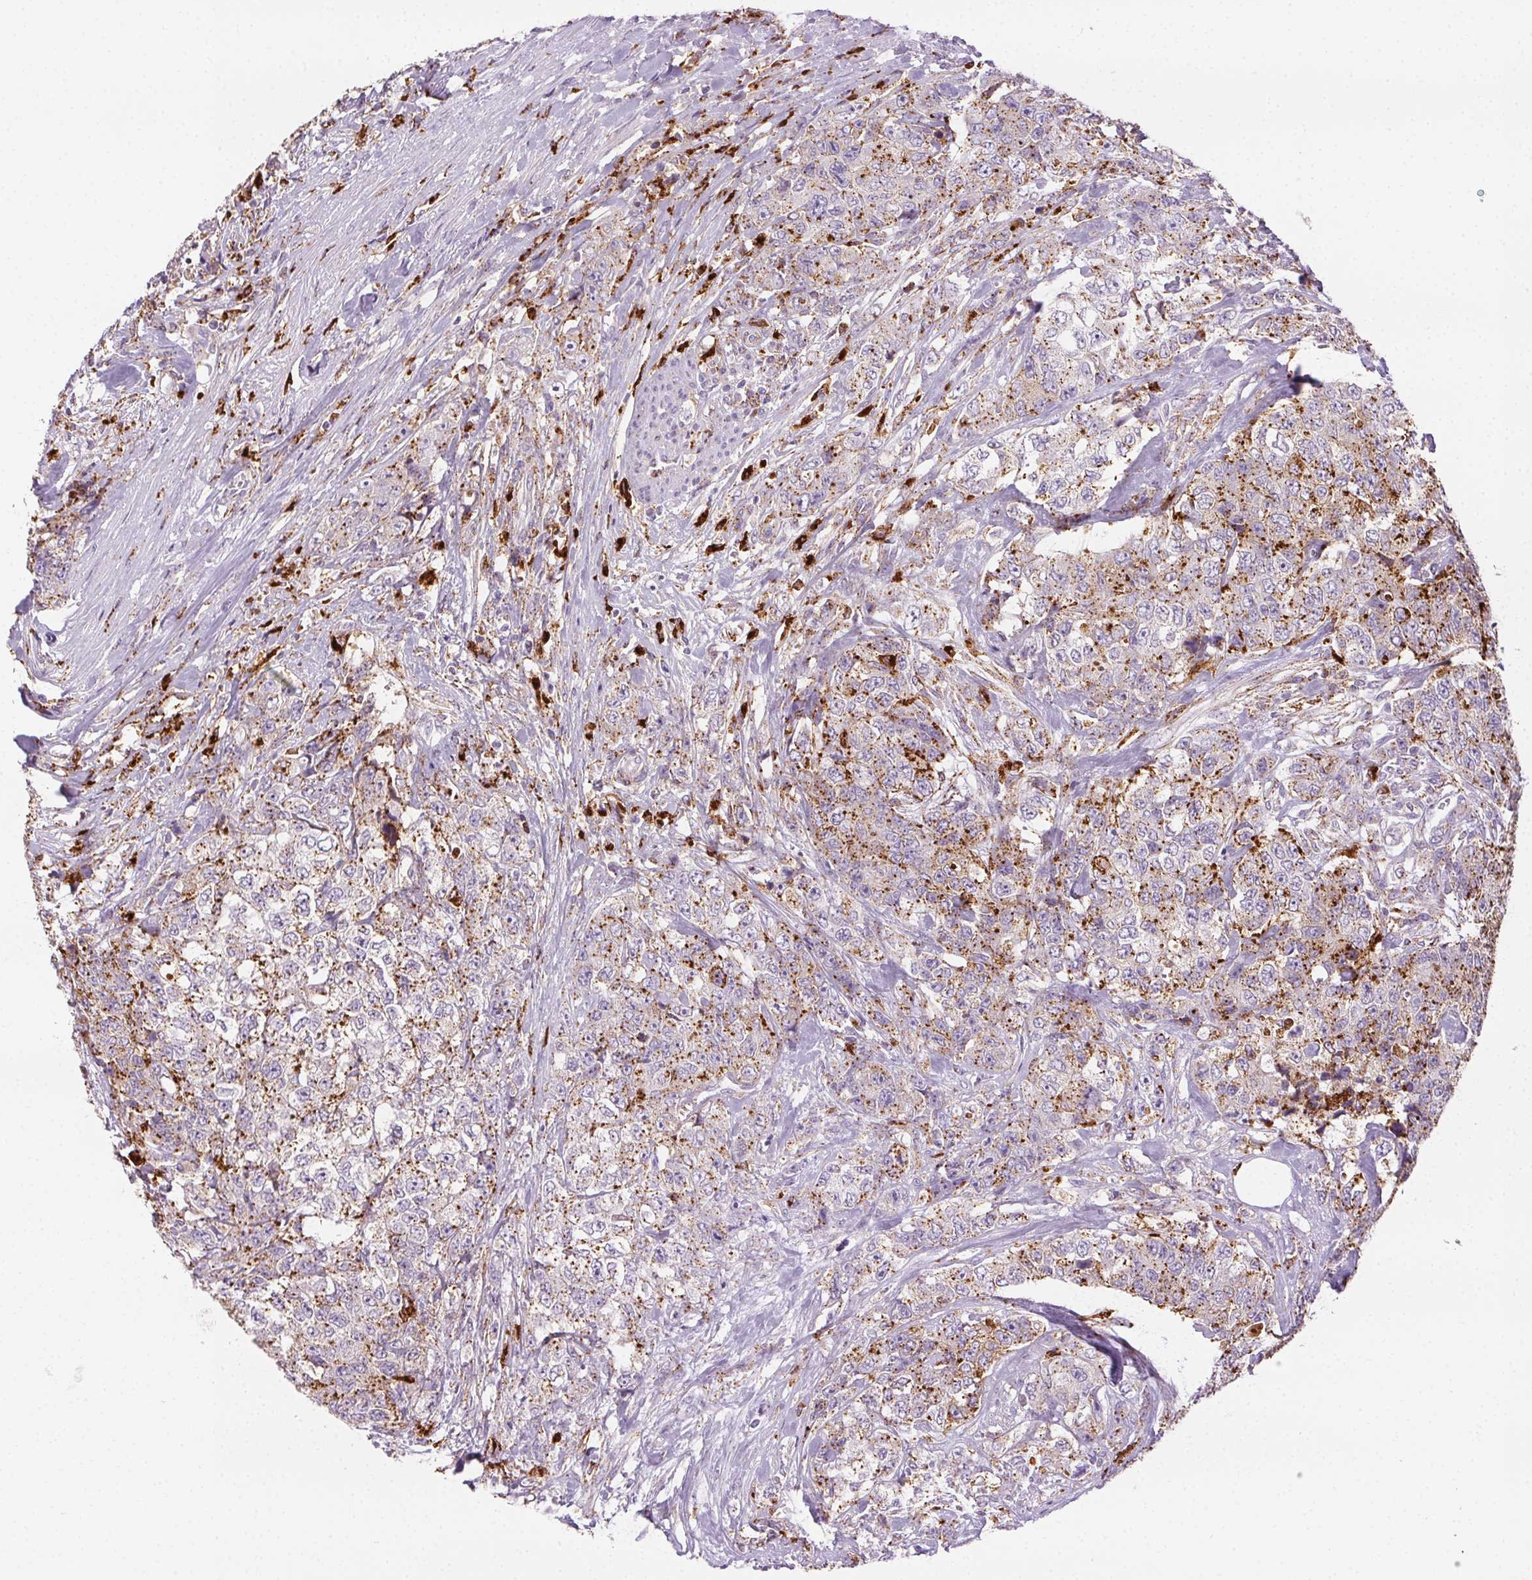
{"staining": {"intensity": "strong", "quantity": "<25%", "location": "cytoplasmic/membranous"}, "tissue": "urothelial cancer", "cell_type": "Tumor cells", "image_type": "cancer", "snomed": [{"axis": "morphology", "description": "Urothelial carcinoma, High grade"}, {"axis": "topography", "description": "Urinary bladder"}], "caption": "About <25% of tumor cells in urothelial cancer exhibit strong cytoplasmic/membranous protein staining as visualized by brown immunohistochemical staining.", "gene": "SCPEP1", "patient": {"sex": "female", "age": 78}}